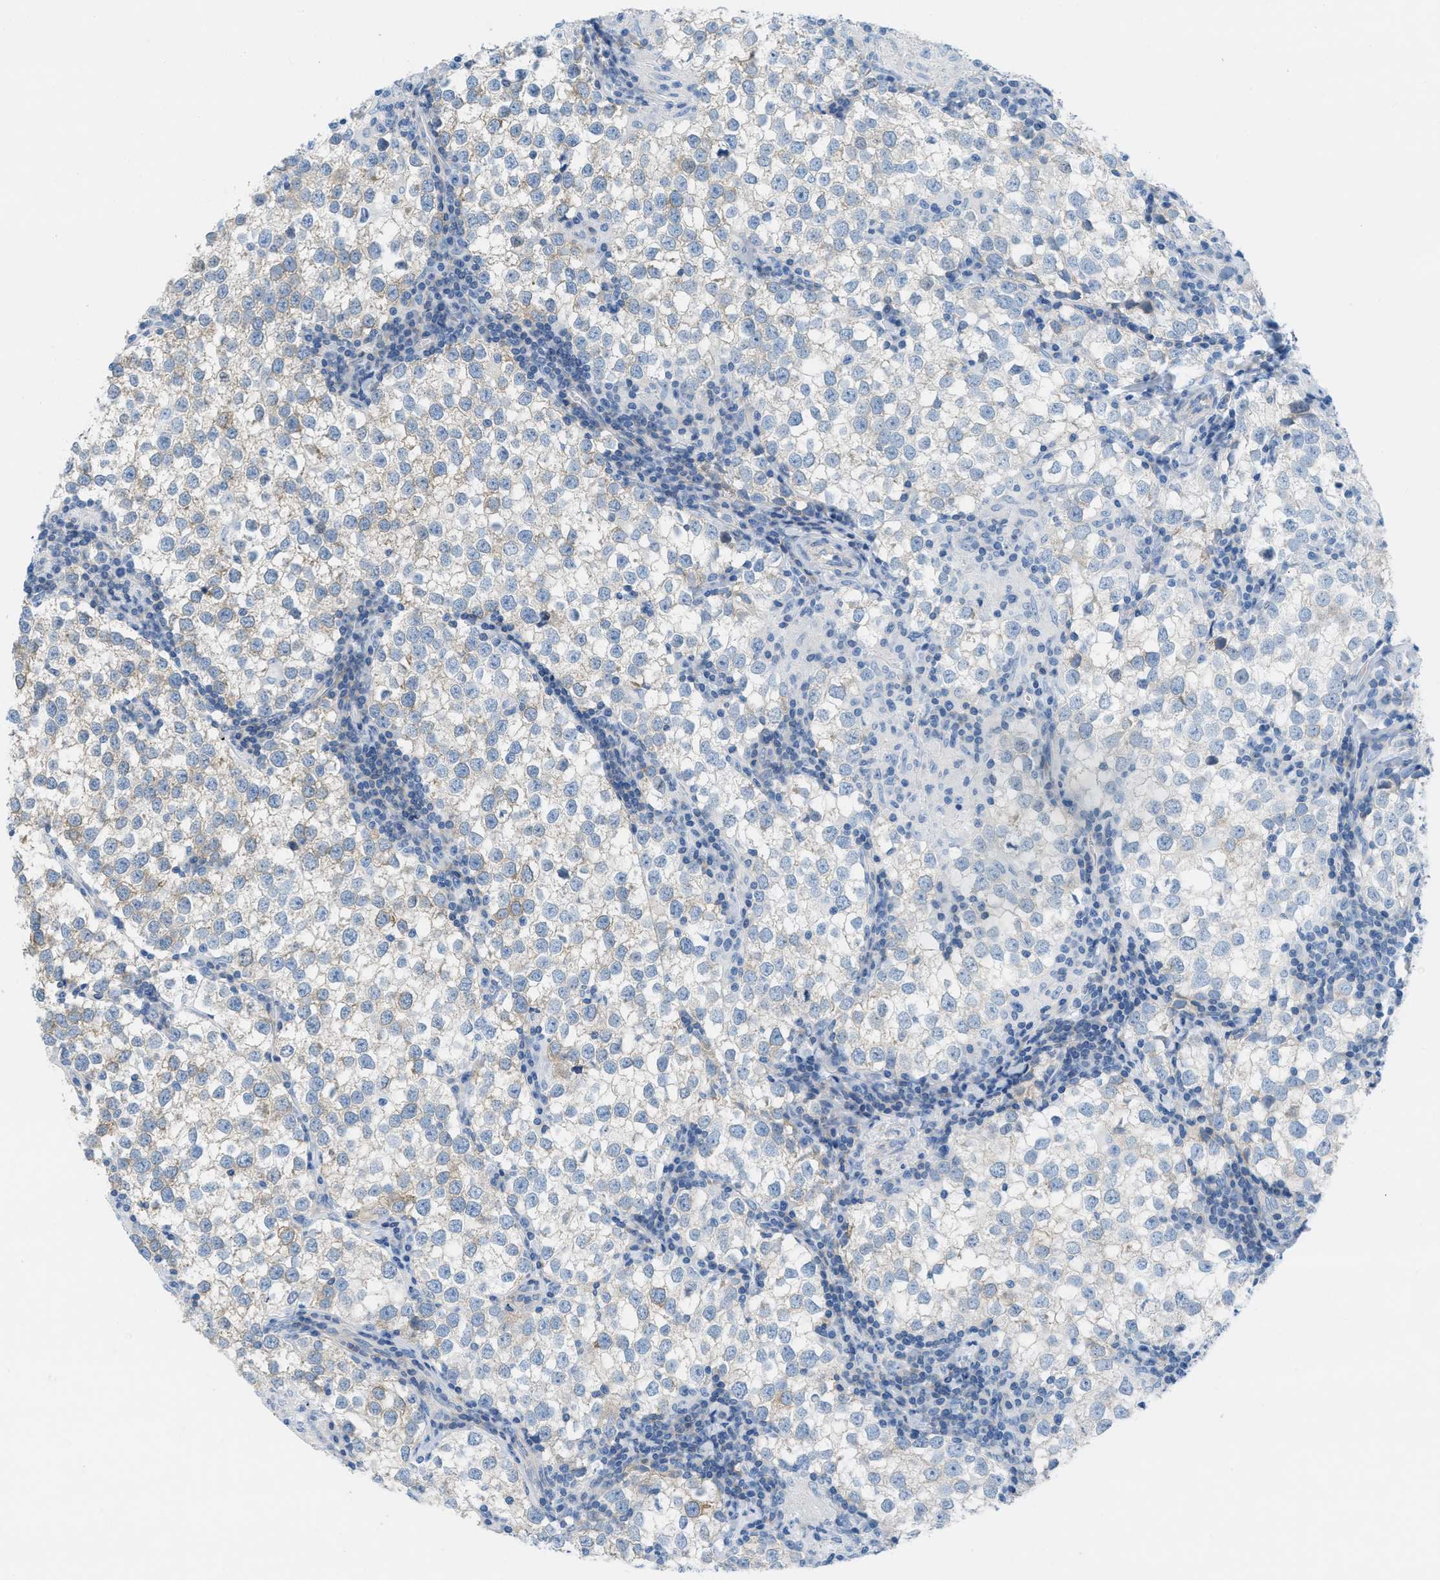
{"staining": {"intensity": "weak", "quantity": "25%-75%", "location": "cytoplasmic/membranous"}, "tissue": "testis cancer", "cell_type": "Tumor cells", "image_type": "cancer", "snomed": [{"axis": "morphology", "description": "Seminoma, NOS"}, {"axis": "morphology", "description": "Carcinoma, Embryonal, NOS"}, {"axis": "topography", "description": "Testis"}], "caption": "Testis seminoma stained for a protein (brown) shows weak cytoplasmic/membranous positive expression in approximately 25%-75% of tumor cells.", "gene": "ASGR1", "patient": {"sex": "male", "age": 36}}